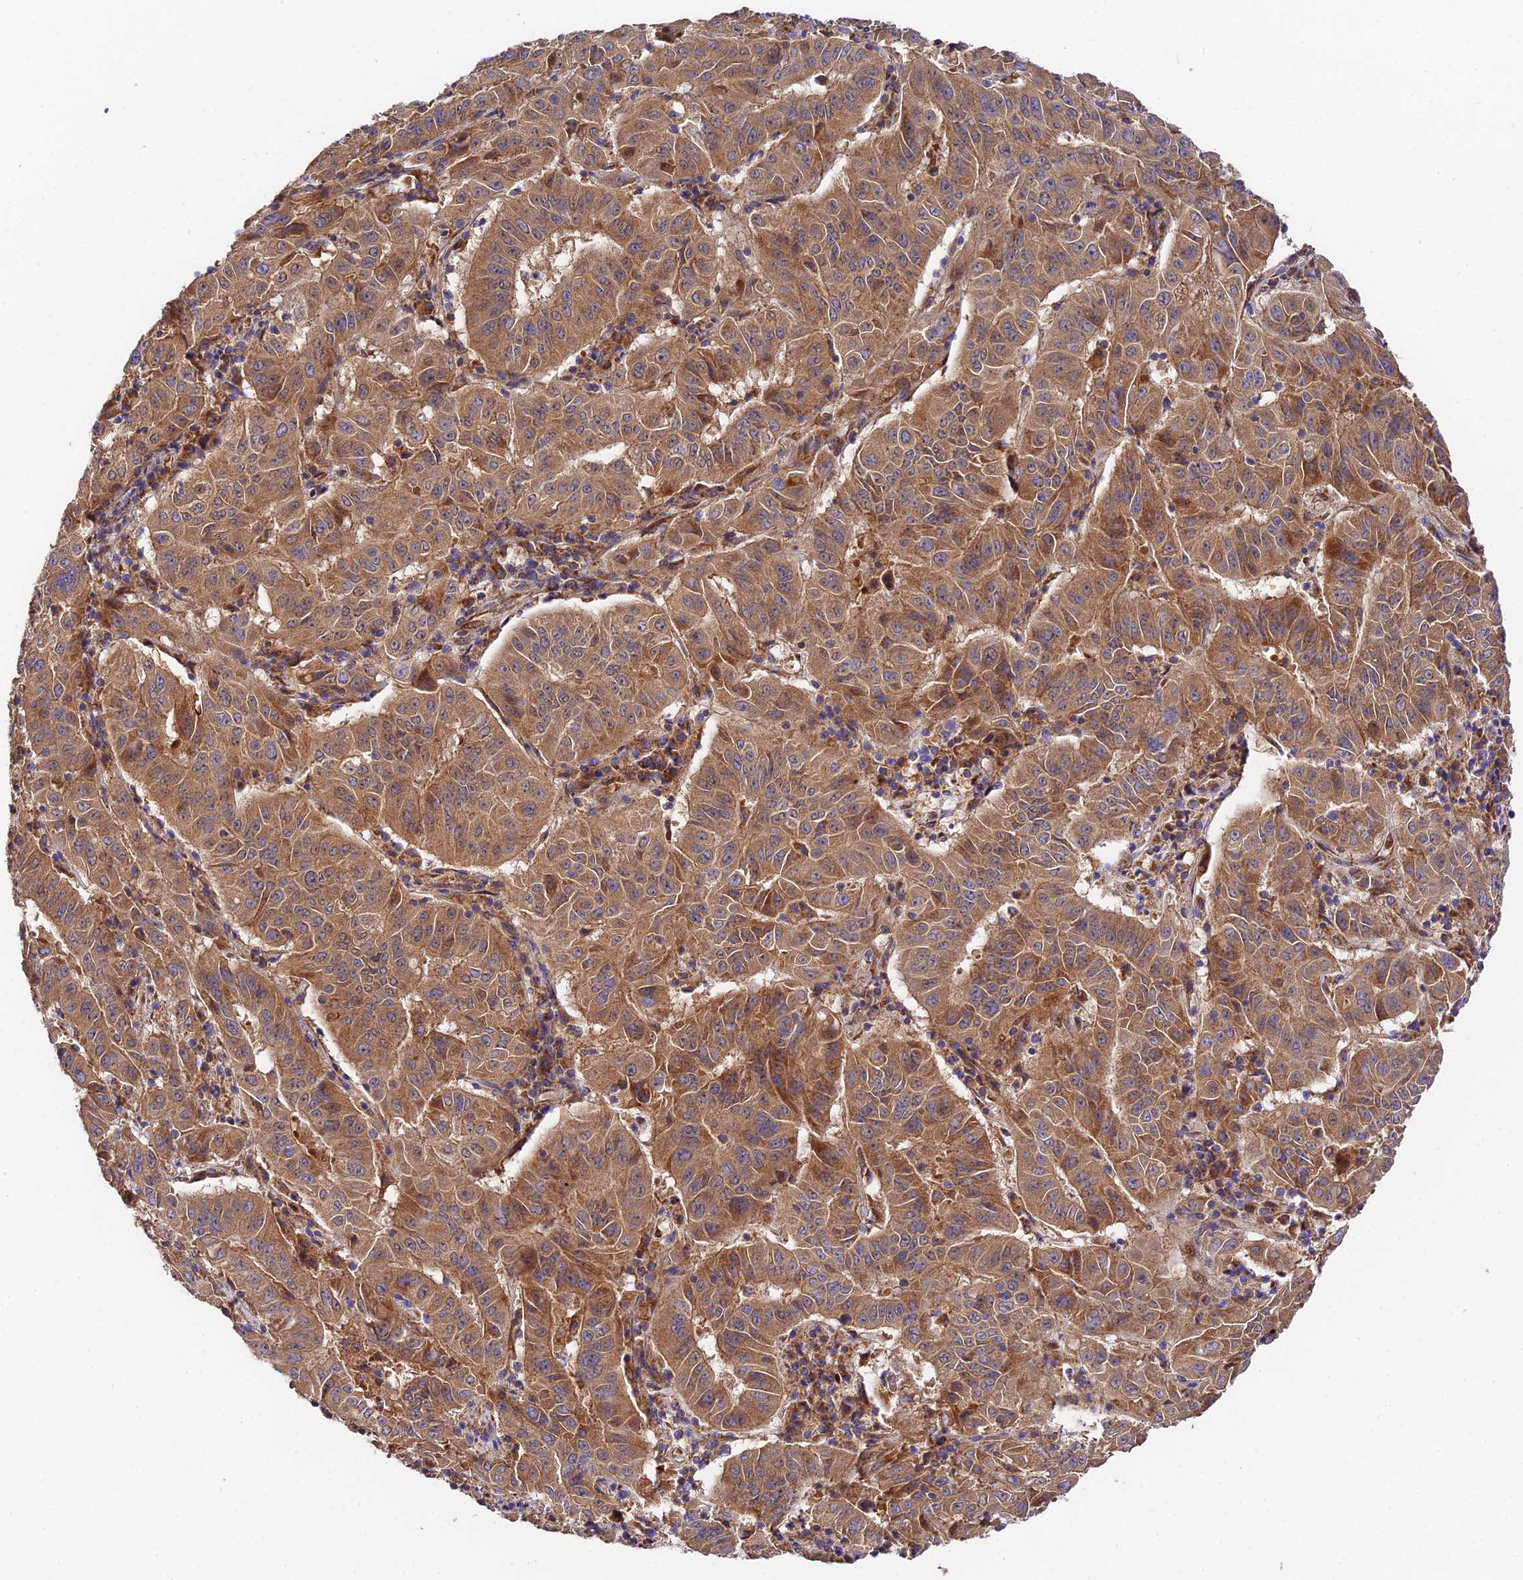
{"staining": {"intensity": "moderate", "quantity": ">75%", "location": "cytoplasmic/membranous"}, "tissue": "pancreatic cancer", "cell_type": "Tumor cells", "image_type": "cancer", "snomed": [{"axis": "morphology", "description": "Adenocarcinoma, NOS"}, {"axis": "topography", "description": "Pancreas"}], "caption": "Immunohistochemistry (IHC) of adenocarcinoma (pancreatic) exhibits medium levels of moderate cytoplasmic/membranous positivity in about >75% of tumor cells. Nuclei are stained in blue.", "gene": "PODNL1", "patient": {"sex": "male", "age": 63}}